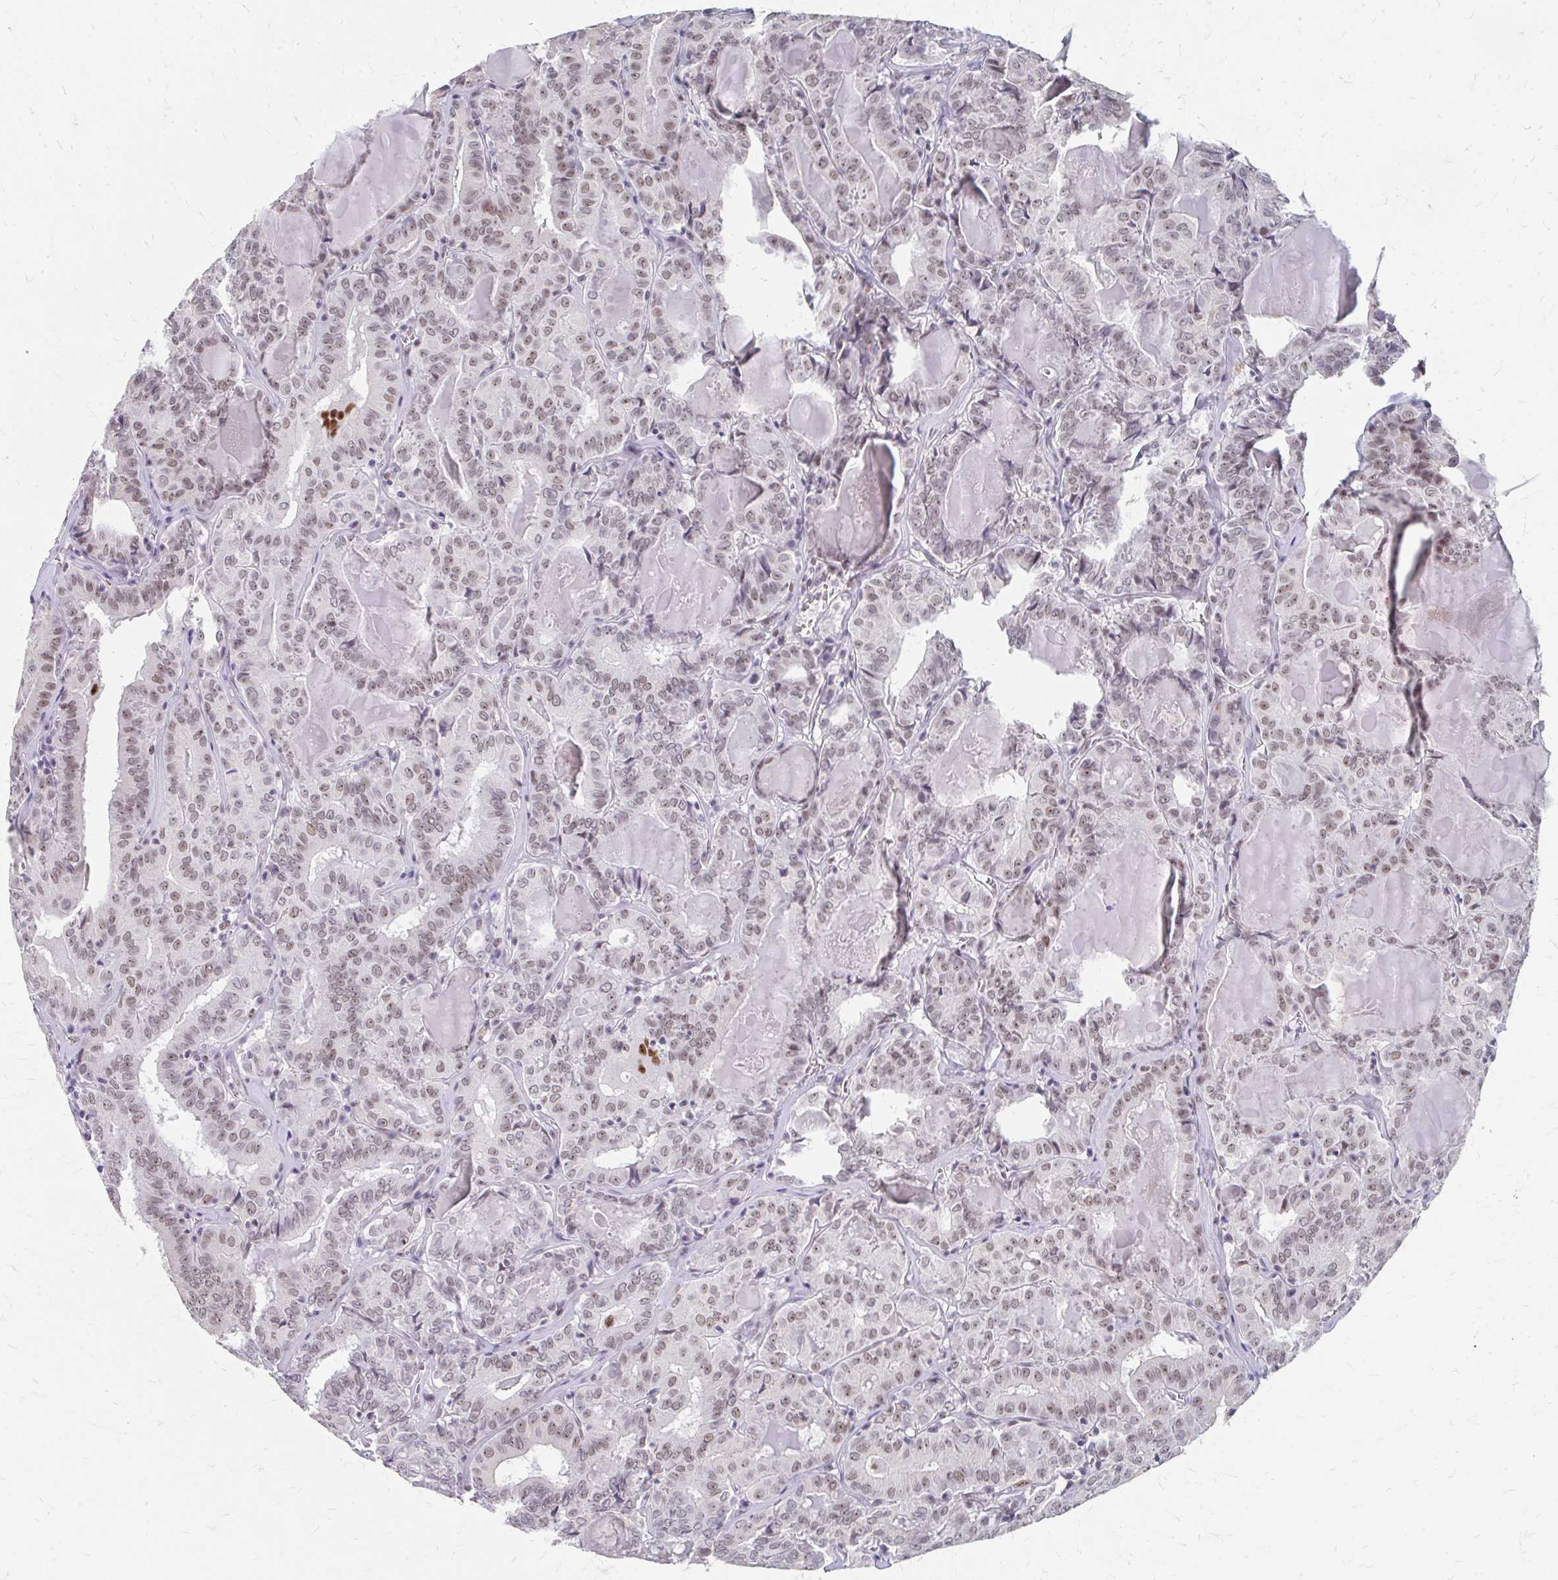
{"staining": {"intensity": "moderate", "quantity": ">75%", "location": "nuclear"}, "tissue": "thyroid cancer", "cell_type": "Tumor cells", "image_type": "cancer", "snomed": [{"axis": "morphology", "description": "Papillary adenocarcinoma, NOS"}, {"axis": "topography", "description": "Thyroid gland"}], "caption": "A medium amount of moderate nuclear expression is identified in approximately >75% of tumor cells in papillary adenocarcinoma (thyroid) tissue. Nuclei are stained in blue.", "gene": "GTF2H1", "patient": {"sex": "female", "age": 72}}